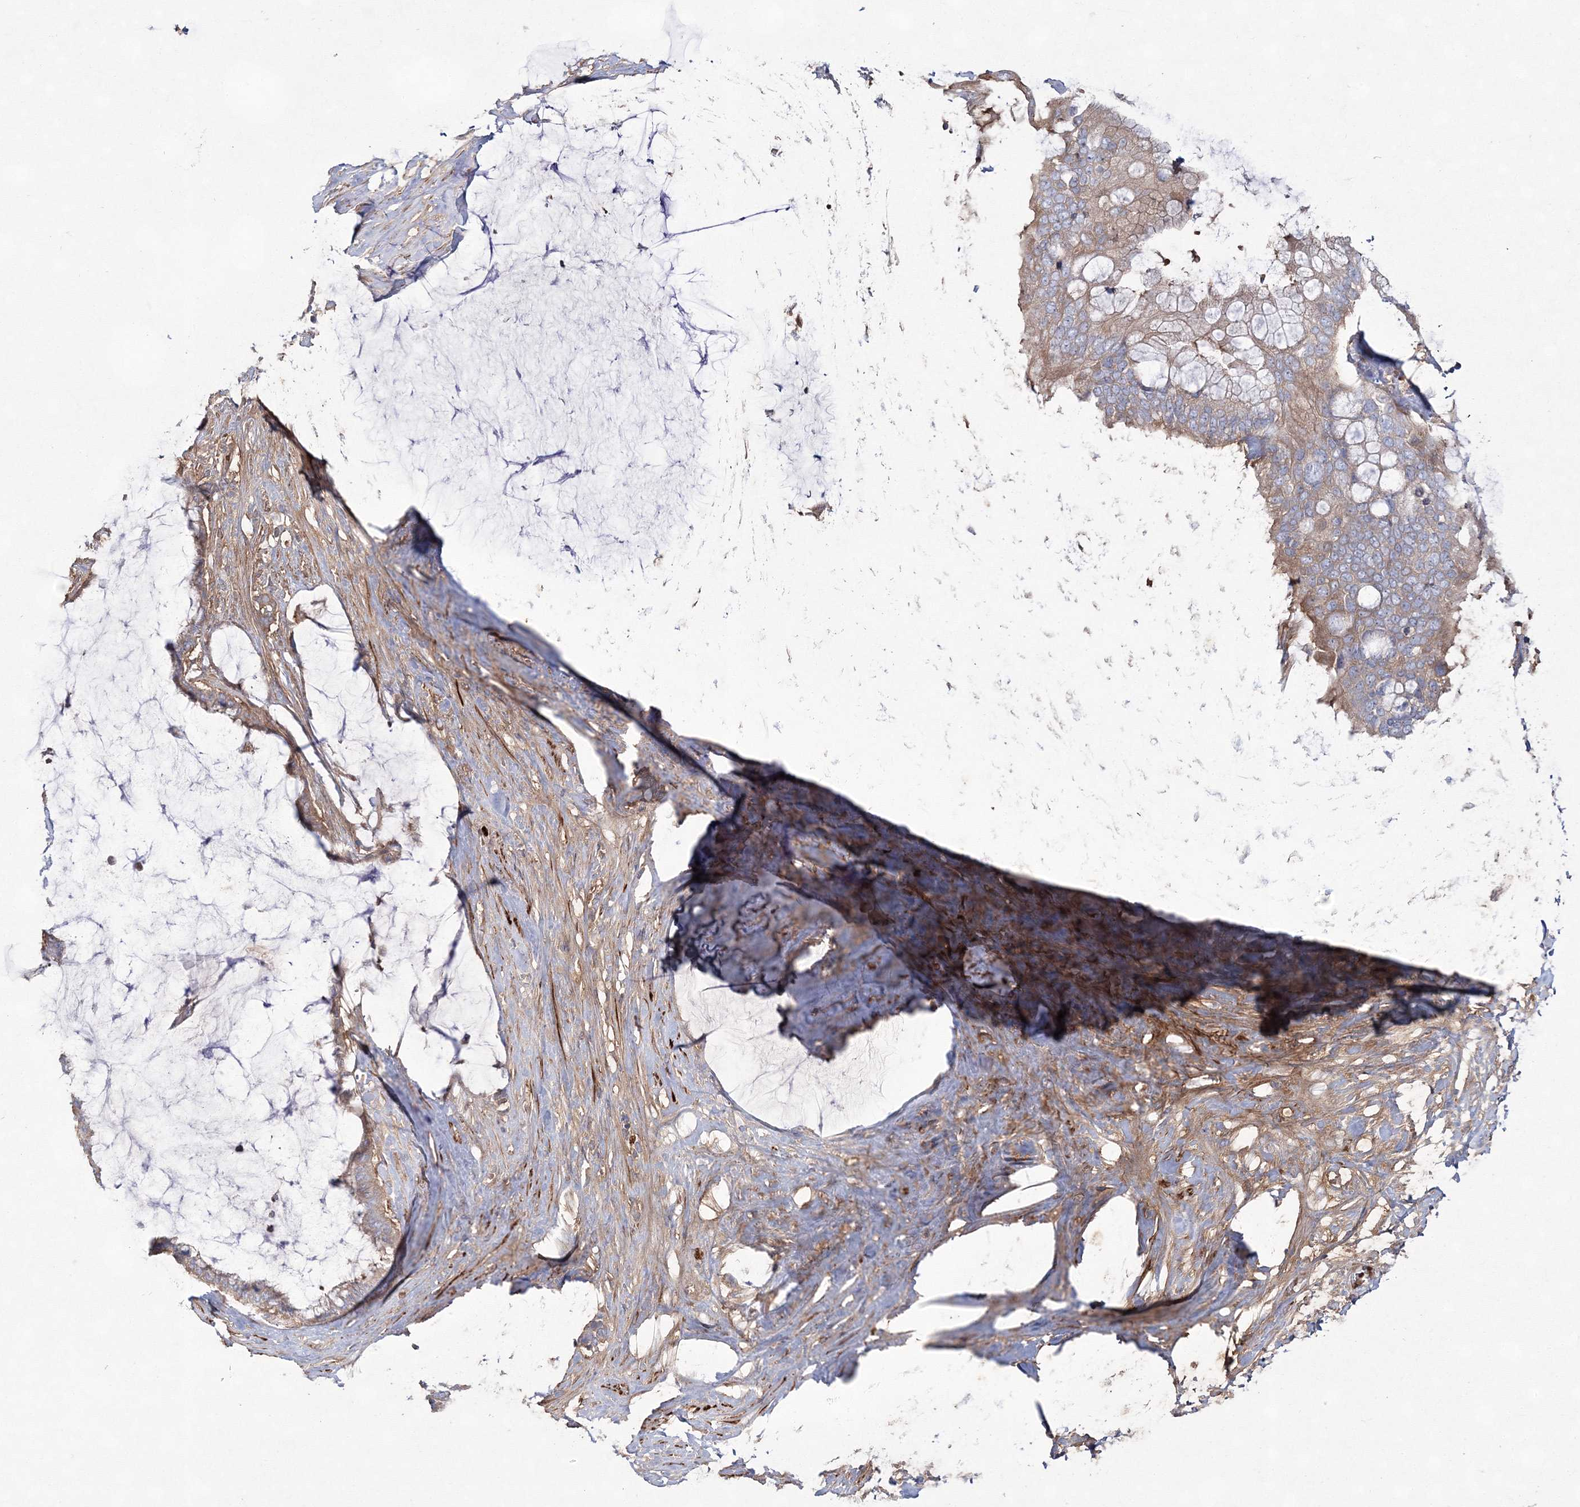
{"staining": {"intensity": "weak", "quantity": ">75%", "location": "cytoplasmic/membranous"}, "tissue": "pancreatic cancer", "cell_type": "Tumor cells", "image_type": "cancer", "snomed": [{"axis": "morphology", "description": "Adenocarcinoma, NOS"}, {"axis": "topography", "description": "Pancreas"}], "caption": "Tumor cells reveal low levels of weak cytoplasmic/membranous expression in approximately >75% of cells in human pancreatic cancer.", "gene": "ZSWIM6", "patient": {"sex": "male", "age": 41}}